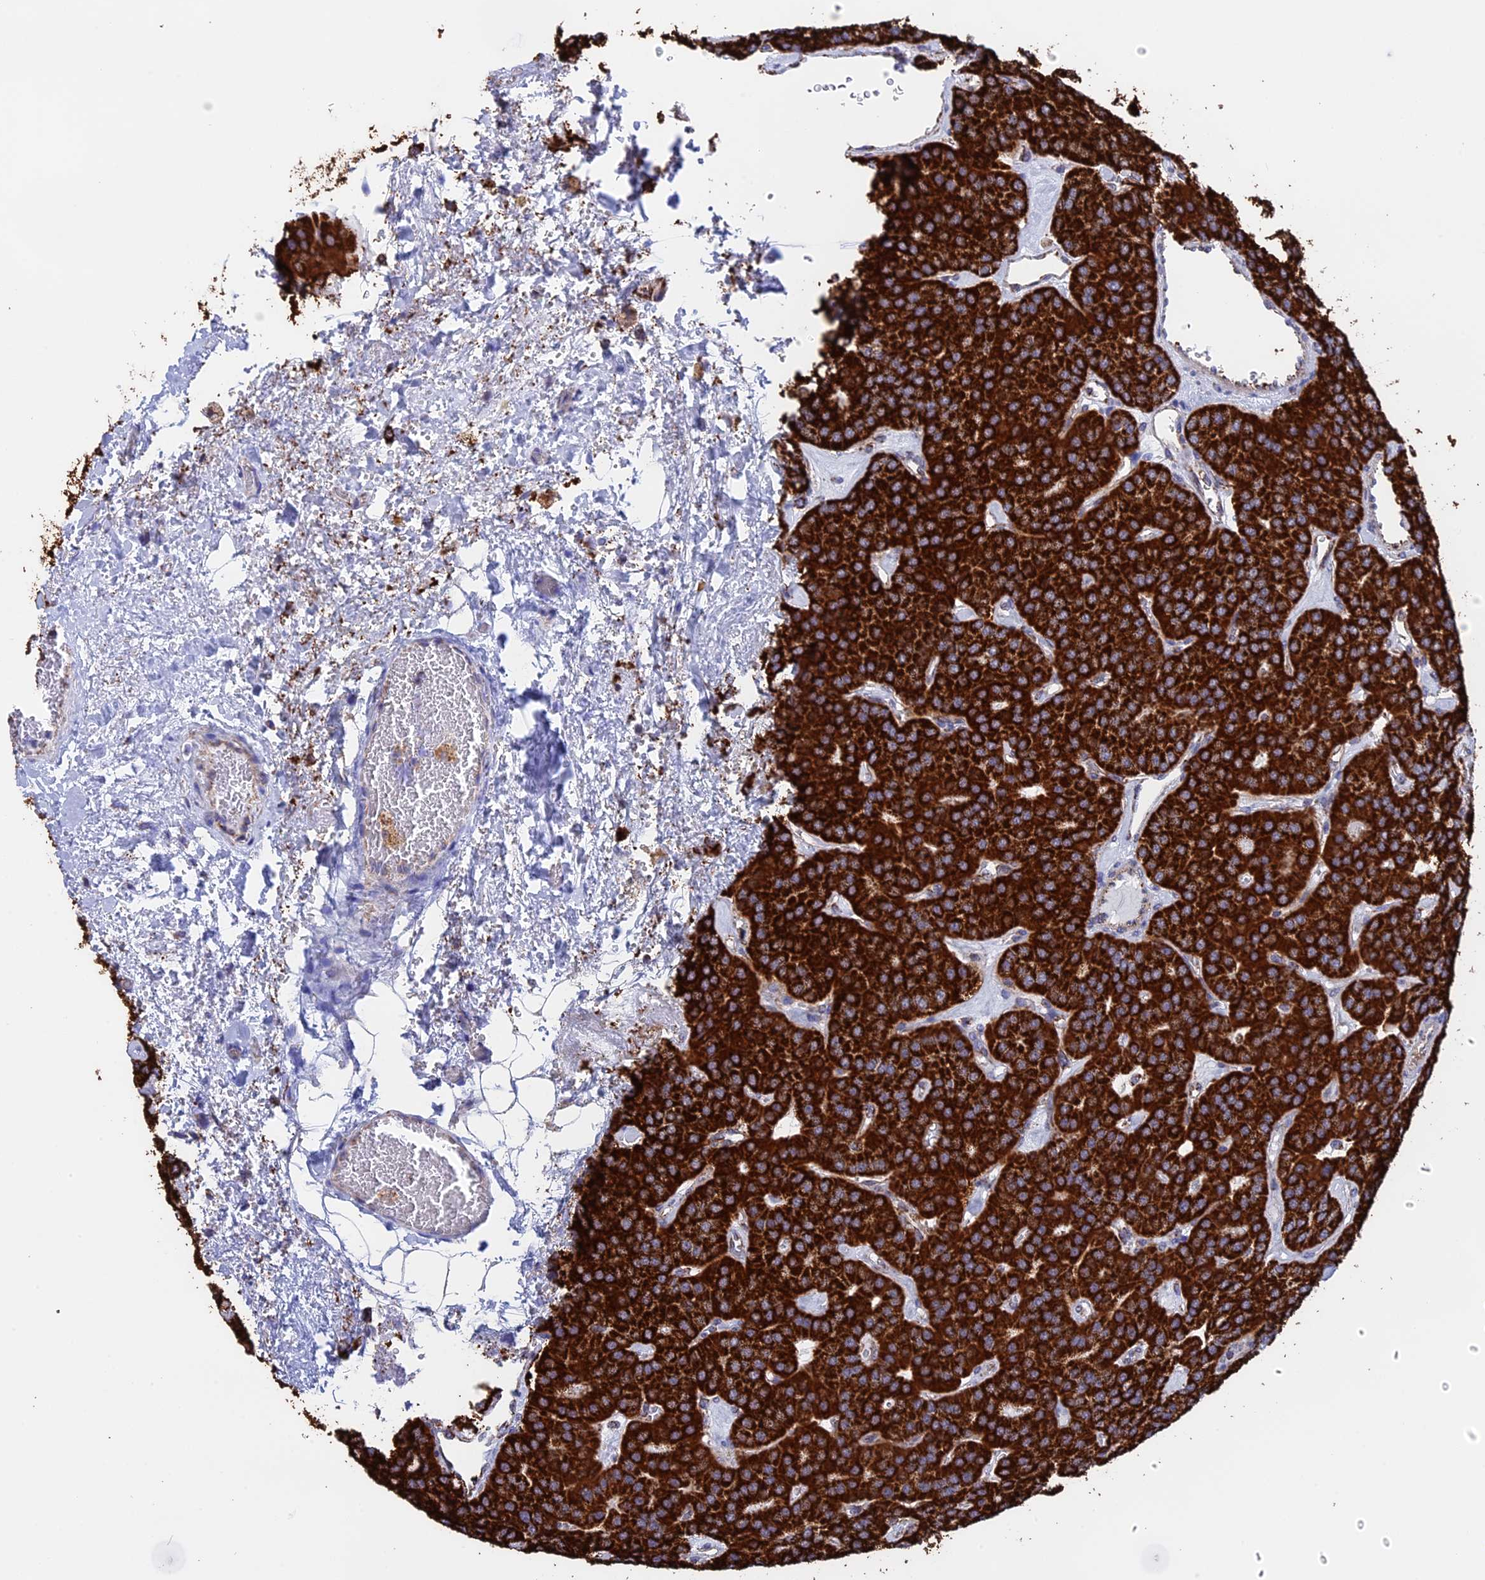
{"staining": {"intensity": "strong", "quantity": ">75%", "location": "cytoplasmic/membranous"}, "tissue": "parathyroid gland", "cell_type": "Glandular cells", "image_type": "normal", "snomed": [{"axis": "morphology", "description": "Normal tissue, NOS"}, {"axis": "morphology", "description": "Adenoma, NOS"}, {"axis": "topography", "description": "Parathyroid gland"}], "caption": "Human parathyroid gland stained with a brown dye exhibits strong cytoplasmic/membranous positive expression in approximately >75% of glandular cells.", "gene": "CDC16", "patient": {"sex": "female", "age": 86}}